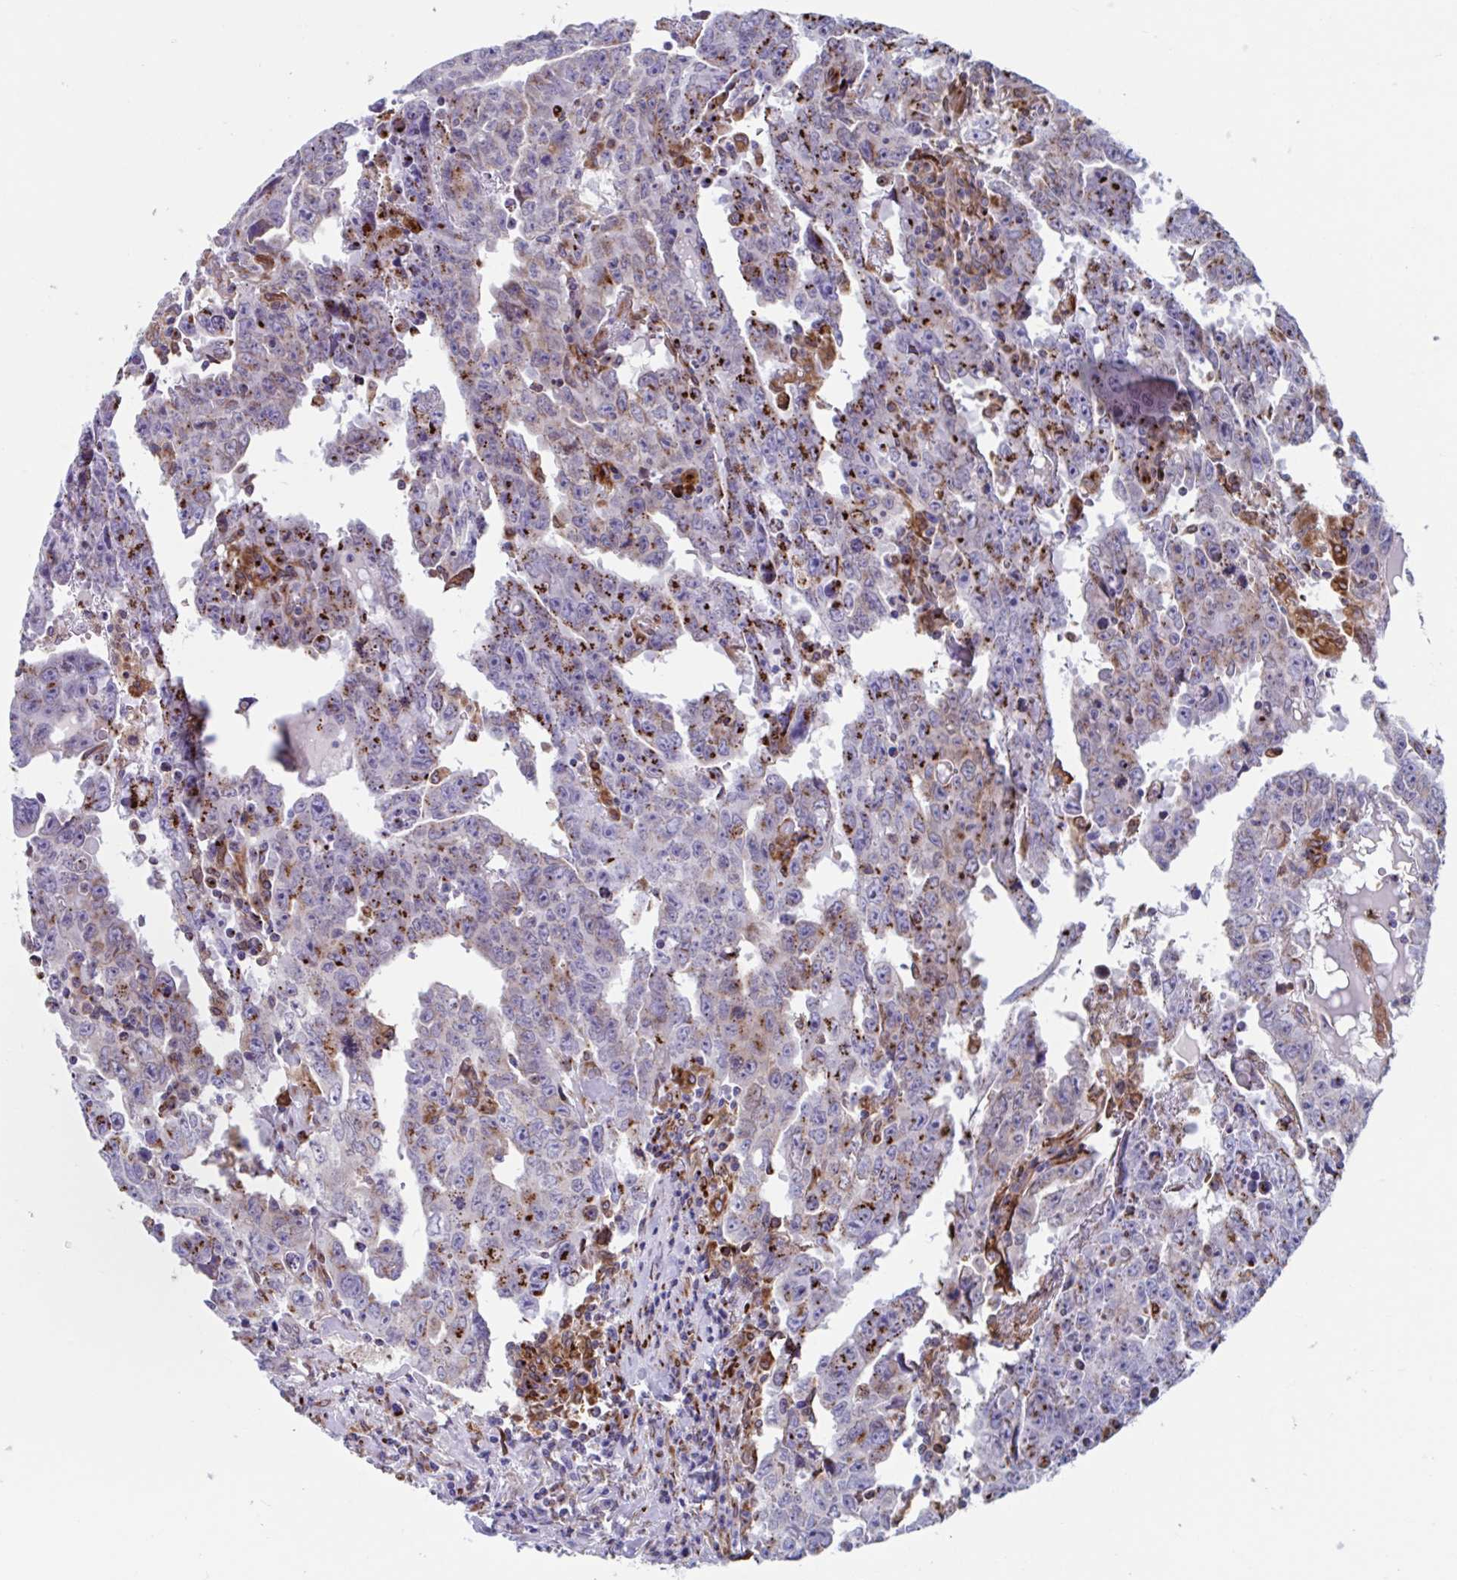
{"staining": {"intensity": "strong", "quantity": "<25%", "location": "cytoplasmic/membranous"}, "tissue": "testis cancer", "cell_type": "Tumor cells", "image_type": "cancer", "snomed": [{"axis": "morphology", "description": "Carcinoma, Embryonal, NOS"}, {"axis": "topography", "description": "Testis"}], "caption": "Embryonal carcinoma (testis) stained with a brown dye demonstrates strong cytoplasmic/membranous positive staining in about <25% of tumor cells.", "gene": "RFK", "patient": {"sex": "male", "age": 22}}